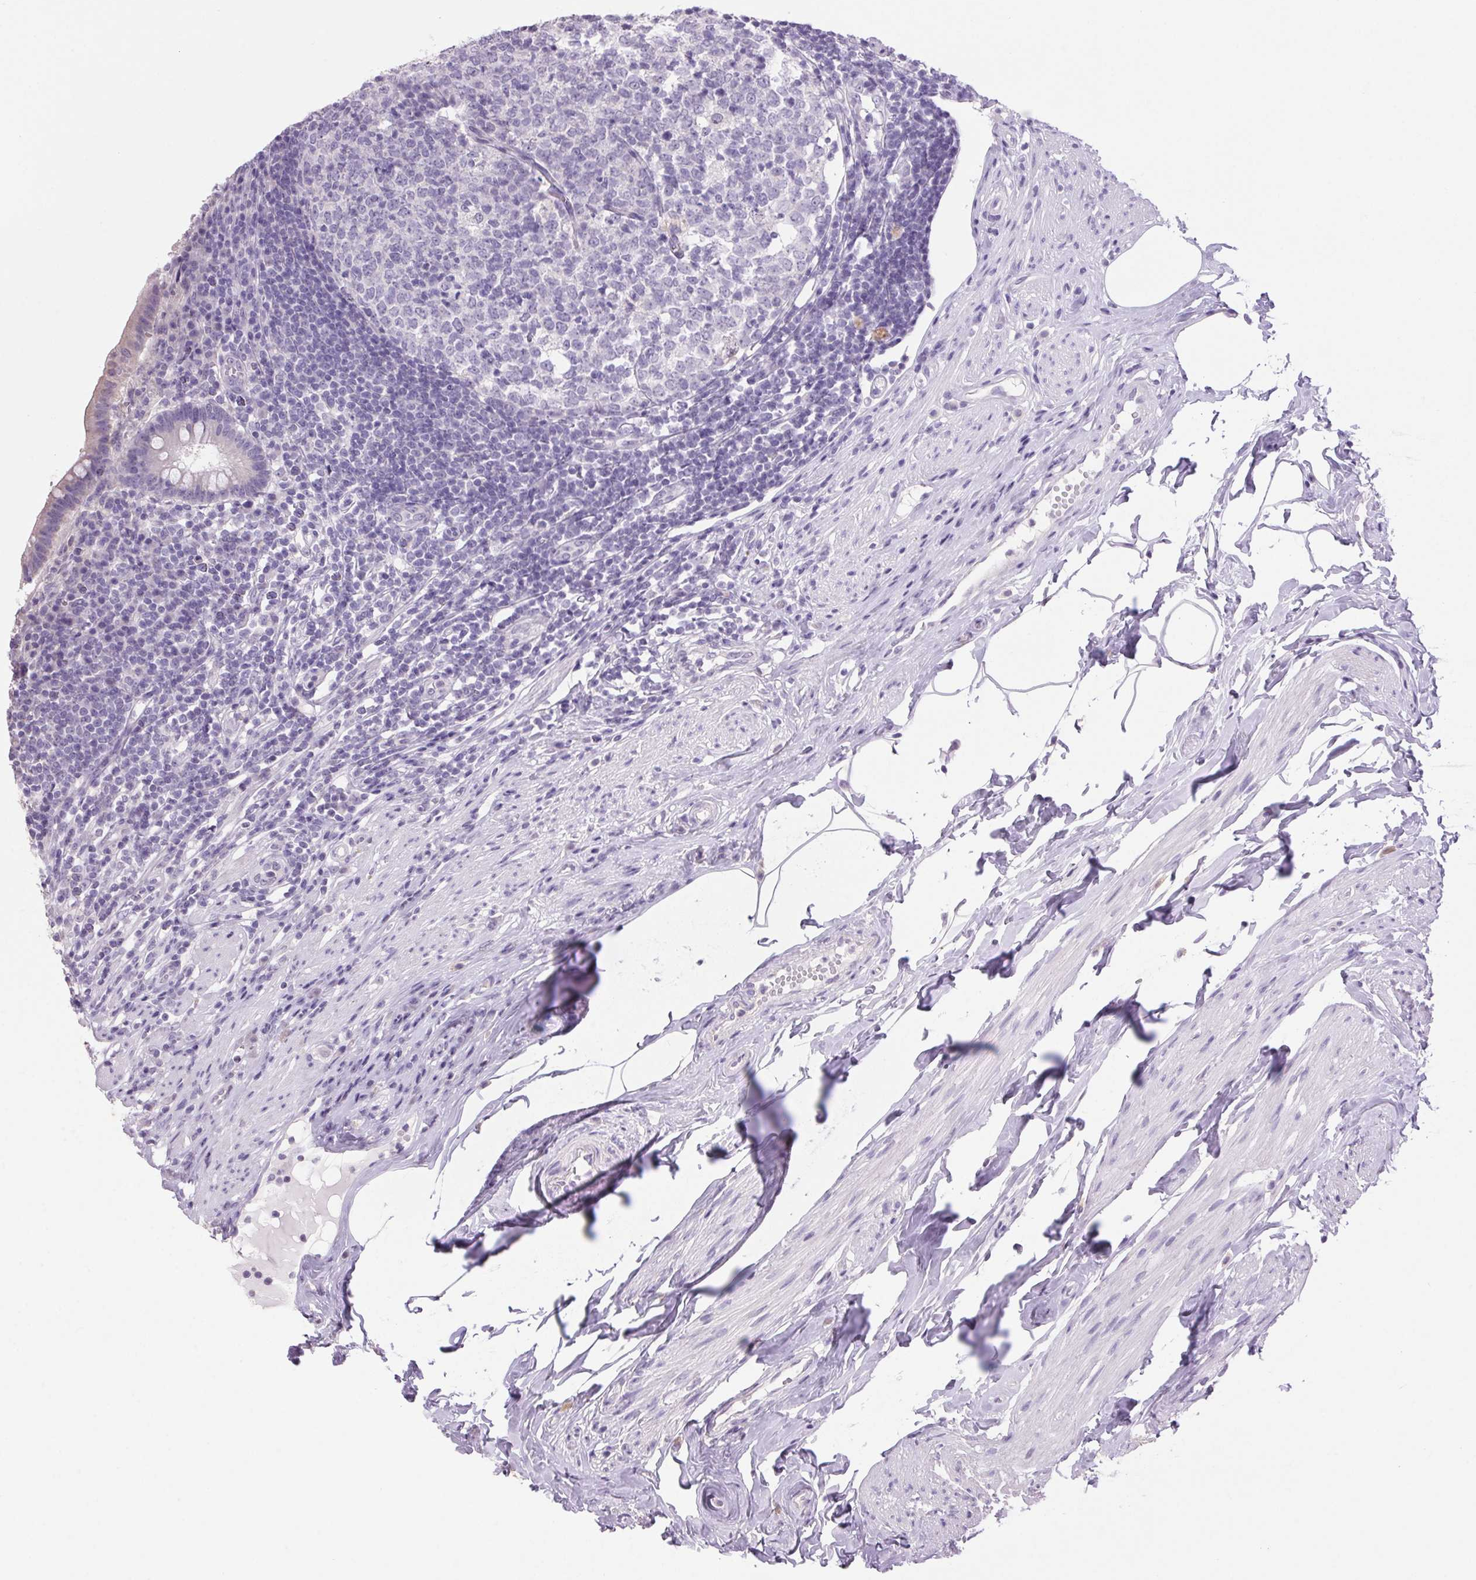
{"staining": {"intensity": "weak", "quantity": "<25%", "location": "cytoplasmic/membranous"}, "tissue": "appendix", "cell_type": "Glandular cells", "image_type": "normal", "snomed": [{"axis": "morphology", "description": "Normal tissue, NOS"}, {"axis": "topography", "description": "Appendix"}], "caption": "Histopathology image shows no significant protein expression in glandular cells of normal appendix.", "gene": "VWA3B", "patient": {"sex": "female", "age": 56}}